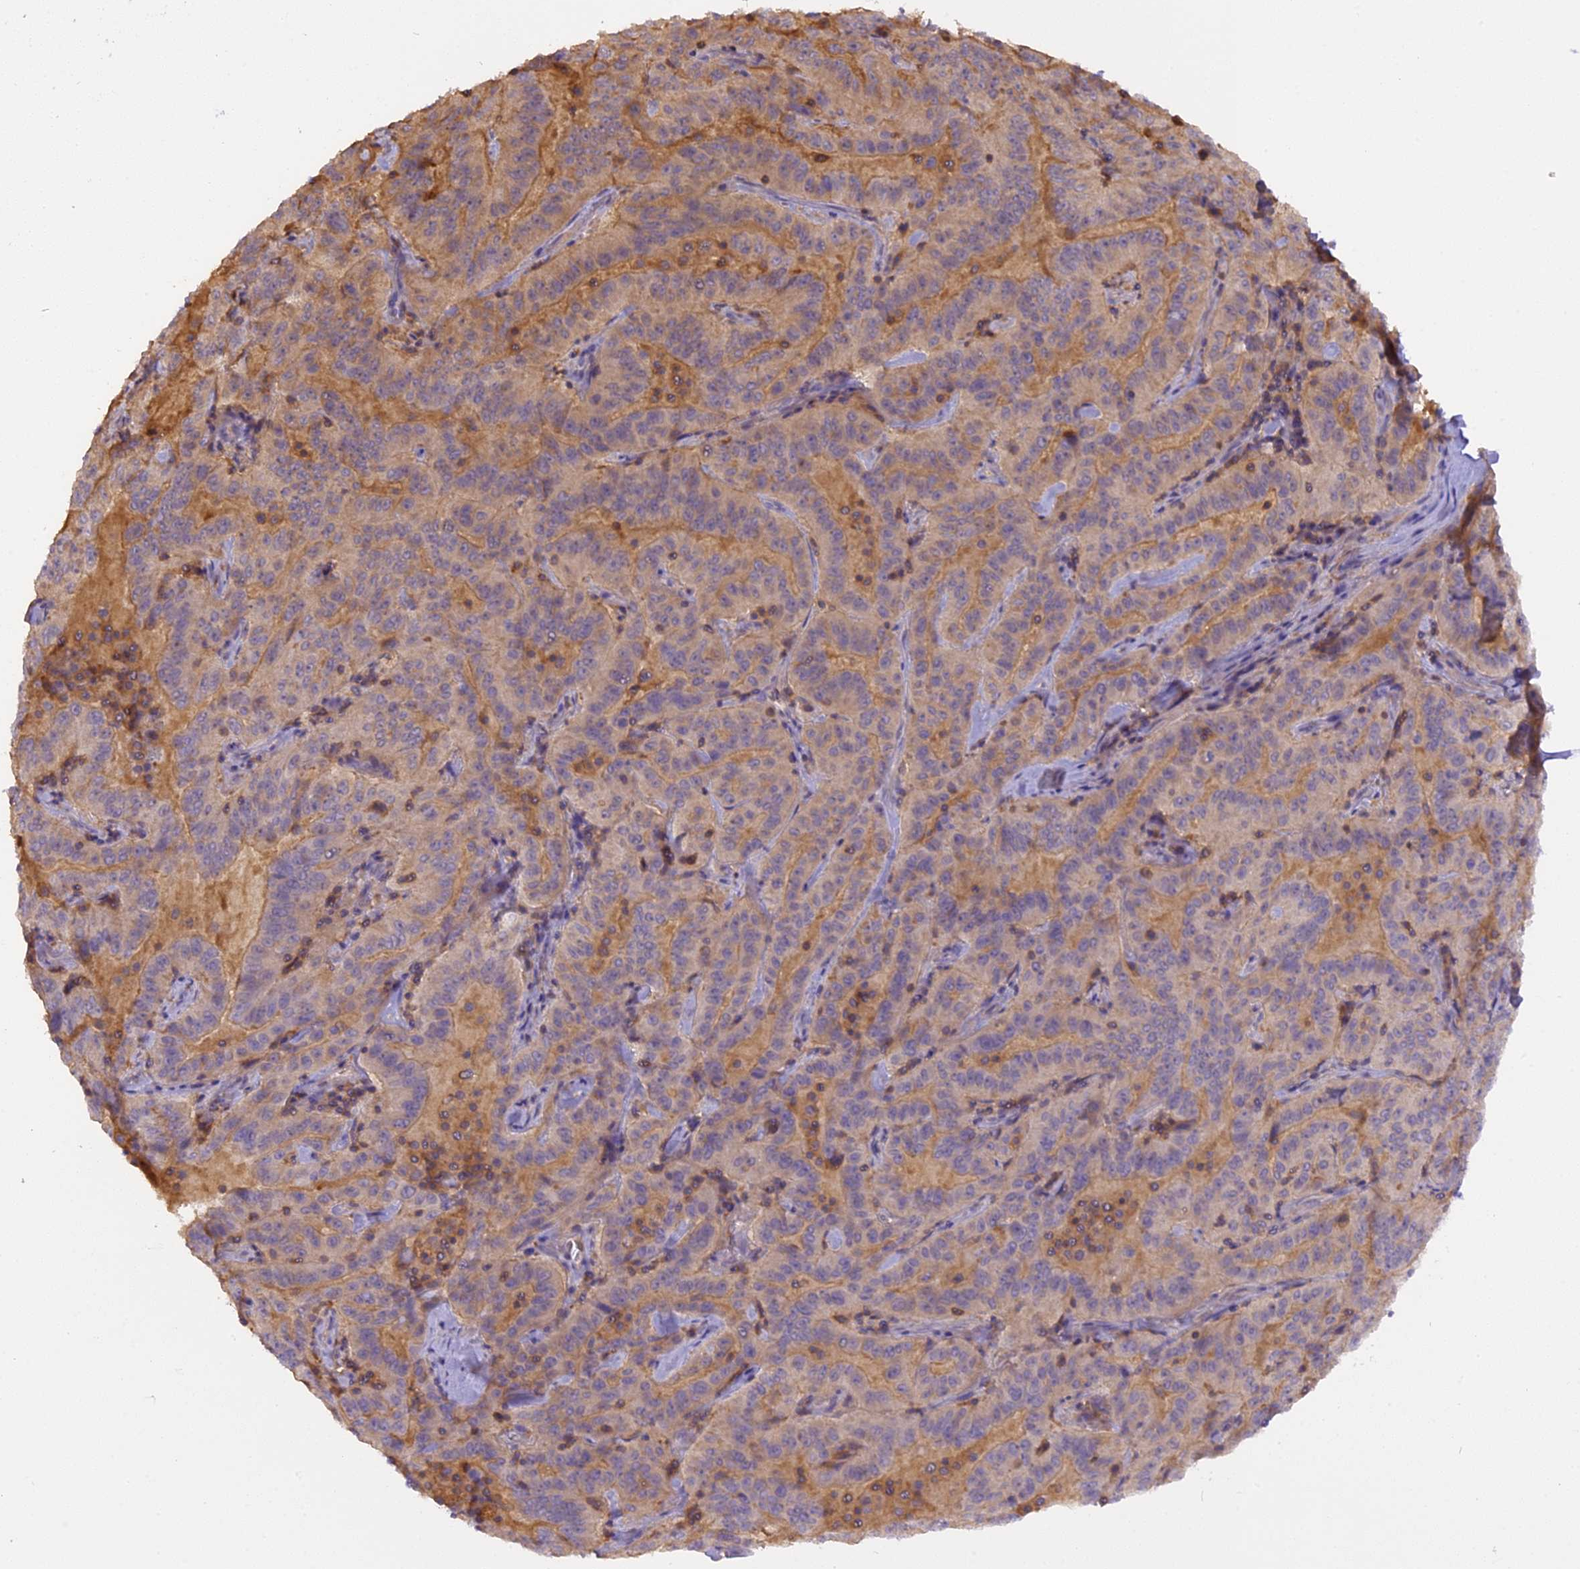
{"staining": {"intensity": "weak", "quantity": "<25%", "location": "cytoplasmic/membranous"}, "tissue": "pancreatic cancer", "cell_type": "Tumor cells", "image_type": "cancer", "snomed": [{"axis": "morphology", "description": "Adenocarcinoma, NOS"}, {"axis": "topography", "description": "Pancreas"}], "caption": "DAB immunohistochemical staining of human pancreatic adenocarcinoma demonstrates no significant positivity in tumor cells.", "gene": "STOML1", "patient": {"sex": "male", "age": 63}}